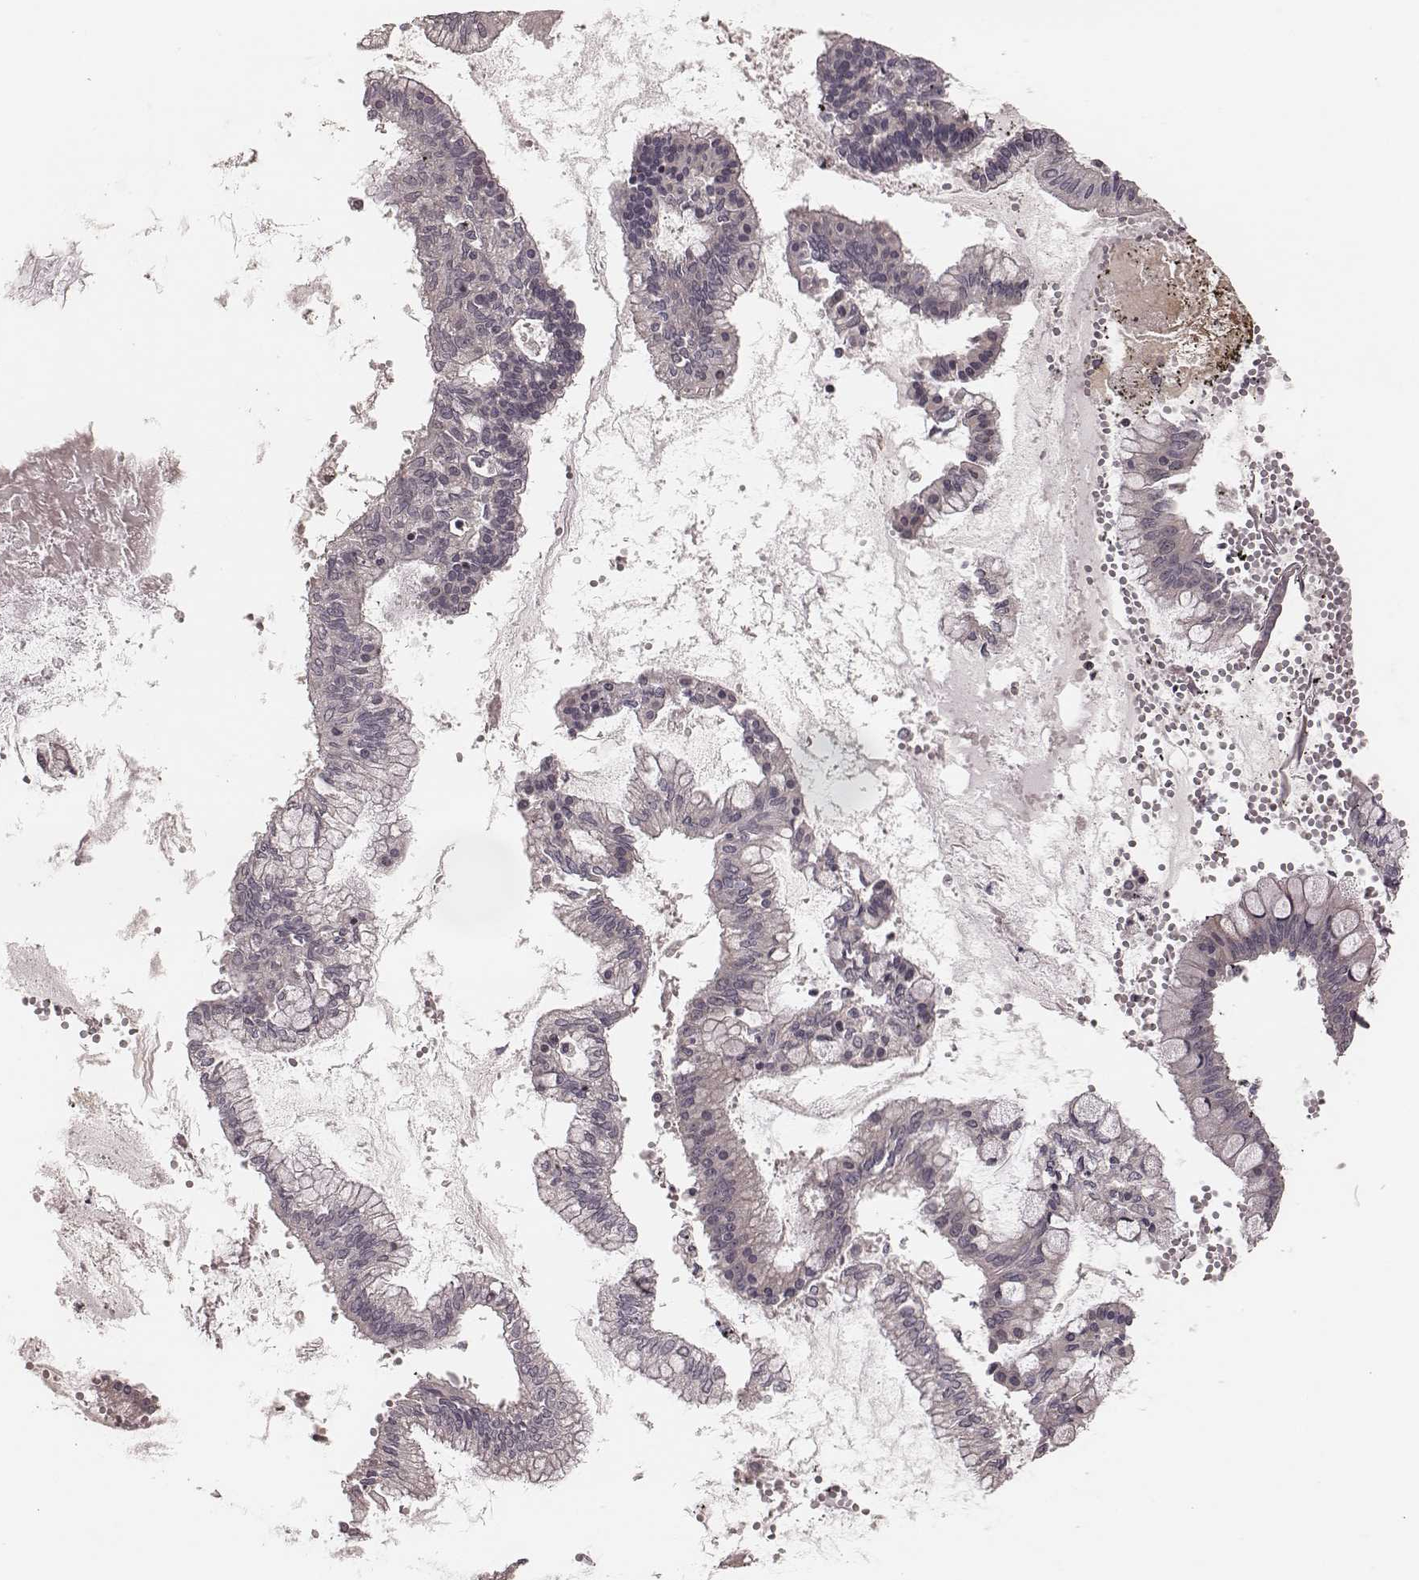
{"staining": {"intensity": "negative", "quantity": "none", "location": "none"}, "tissue": "ovarian cancer", "cell_type": "Tumor cells", "image_type": "cancer", "snomed": [{"axis": "morphology", "description": "Cystadenocarcinoma, mucinous, NOS"}, {"axis": "topography", "description": "Ovary"}], "caption": "Immunohistochemistry of human ovarian cancer (mucinous cystadenocarcinoma) shows no staining in tumor cells. (Stains: DAB (3,3'-diaminobenzidine) immunohistochemistry with hematoxylin counter stain, Microscopy: brightfield microscopy at high magnification).", "gene": "IL5", "patient": {"sex": "female", "age": 67}}